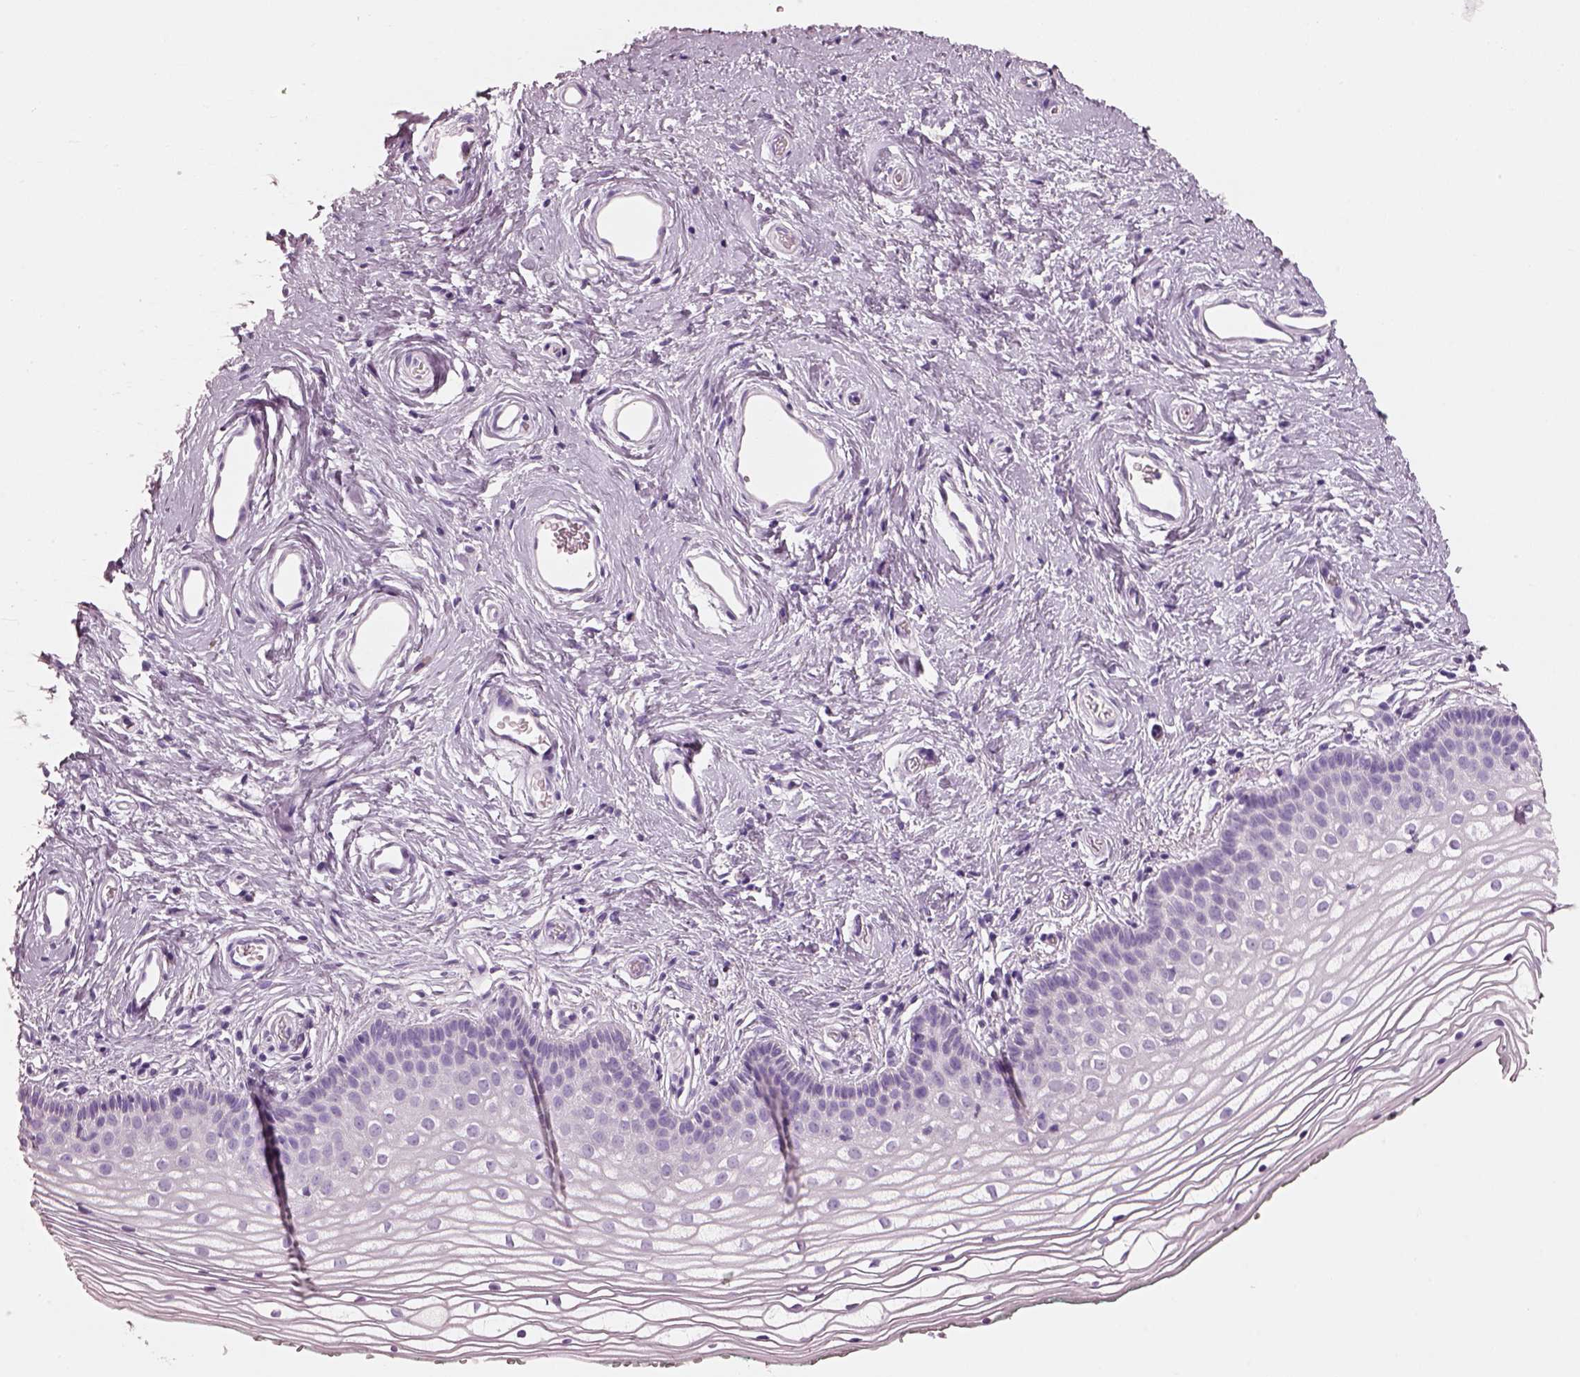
{"staining": {"intensity": "negative", "quantity": "none", "location": "none"}, "tissue": "vagina", "cell_type": "Squamous epithelial cells", "image_type": "normal", "snomed": [{"axis": "morphology", "description": "Normal tissue, NOS"}, {"axis": "topography", "description": "Vagina"}], "caption": "High power microscopy photomicrograph of an IHC micrograph of unremarkable vagina, revealing no significant expression in squamous epithelial cells.", "gene": "PNOC", "patient": {"sex": "female", "age": 36}}